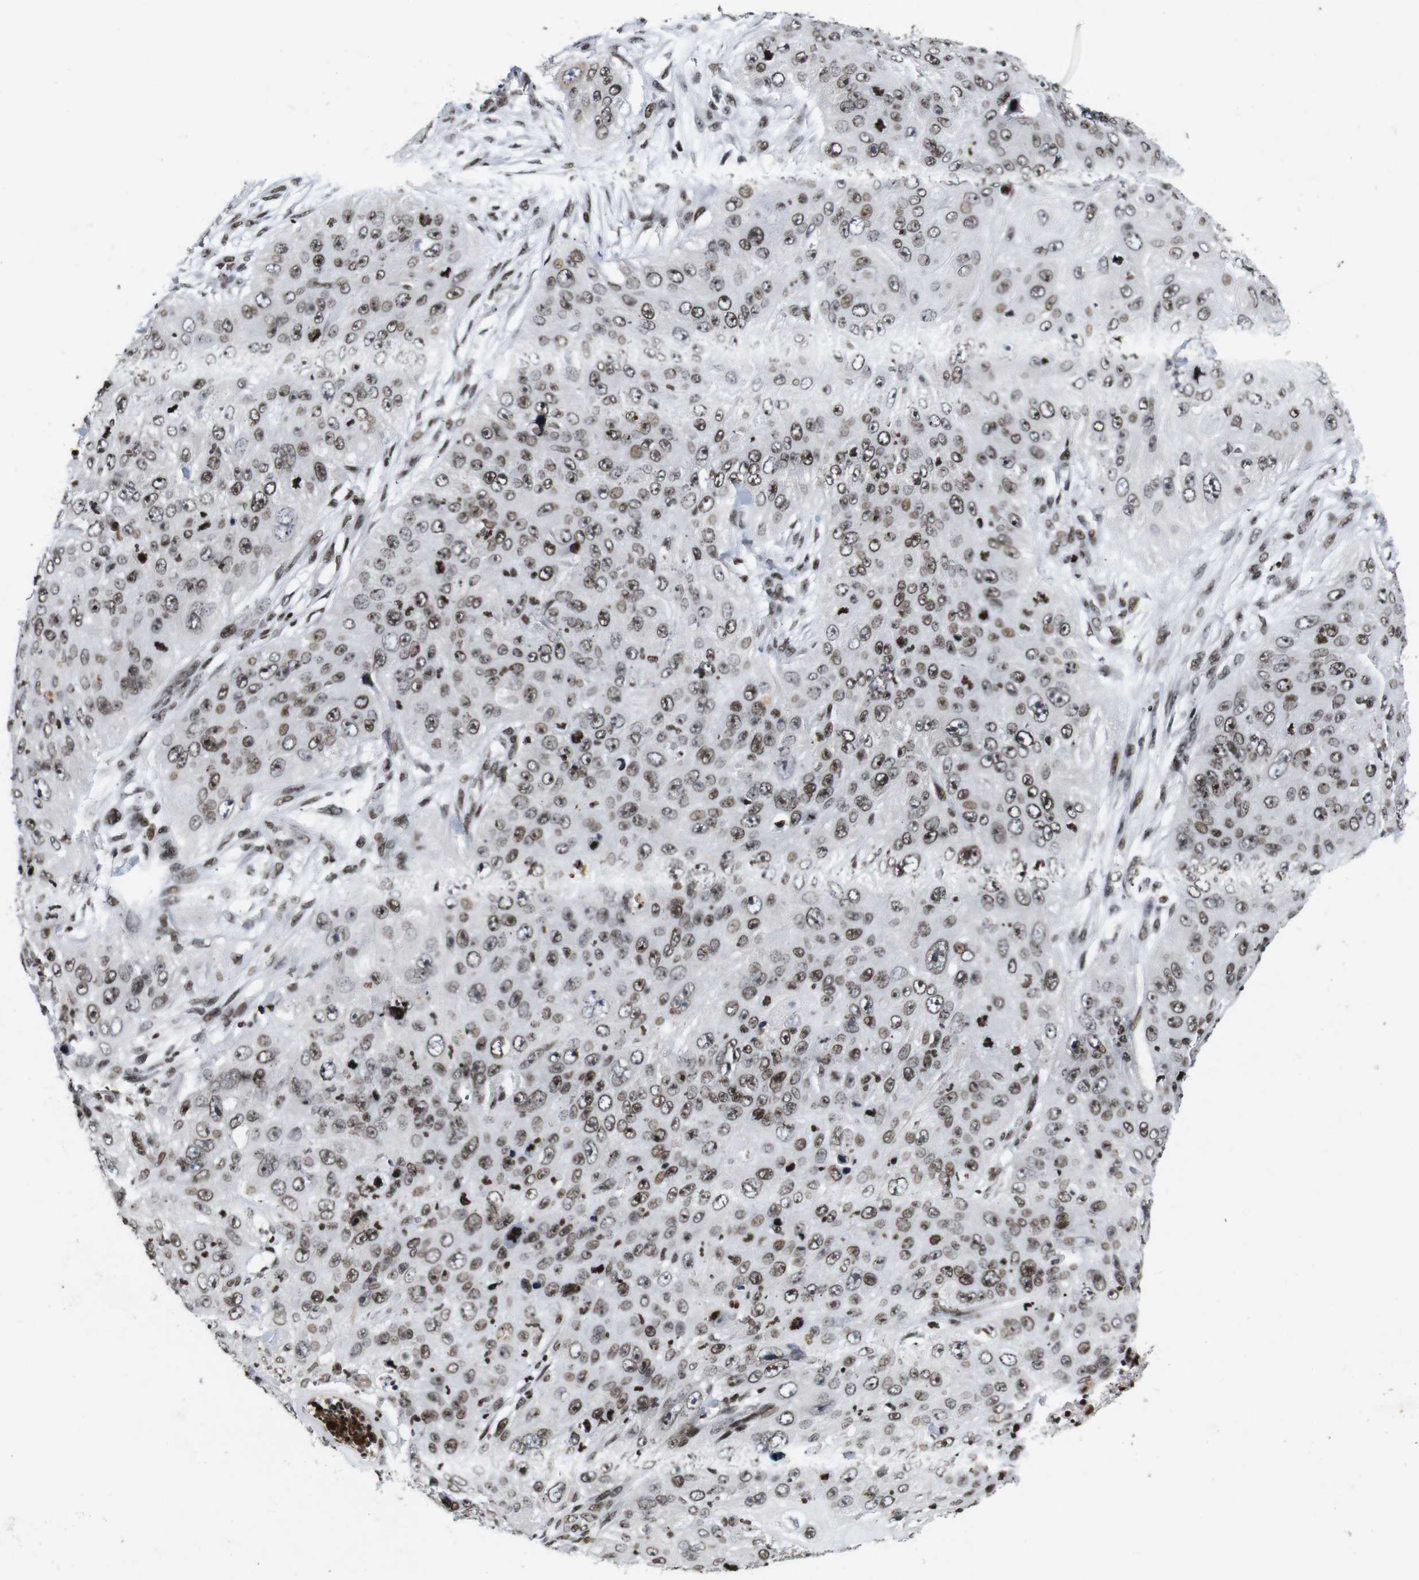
{"staining": {"intensity": "moderate", "quantity": ">75%", "location": "nuclear"}, "tissue": "skin cancer", "cell_type": "Tumor cells", "image_type": "cancer", "snomed": [{"axis": "morphology", "description": "Squamous cell carcinoma, NOS"}, {"axis": "topography", "description": "Skin"}], "caption": "Squamous cell carcinoma (skin) stained with a protein marker demonstrates moderate staining in tumor cells.", "gene": "MAGEH1", "patient": {"sex": "female", "age": 80}}